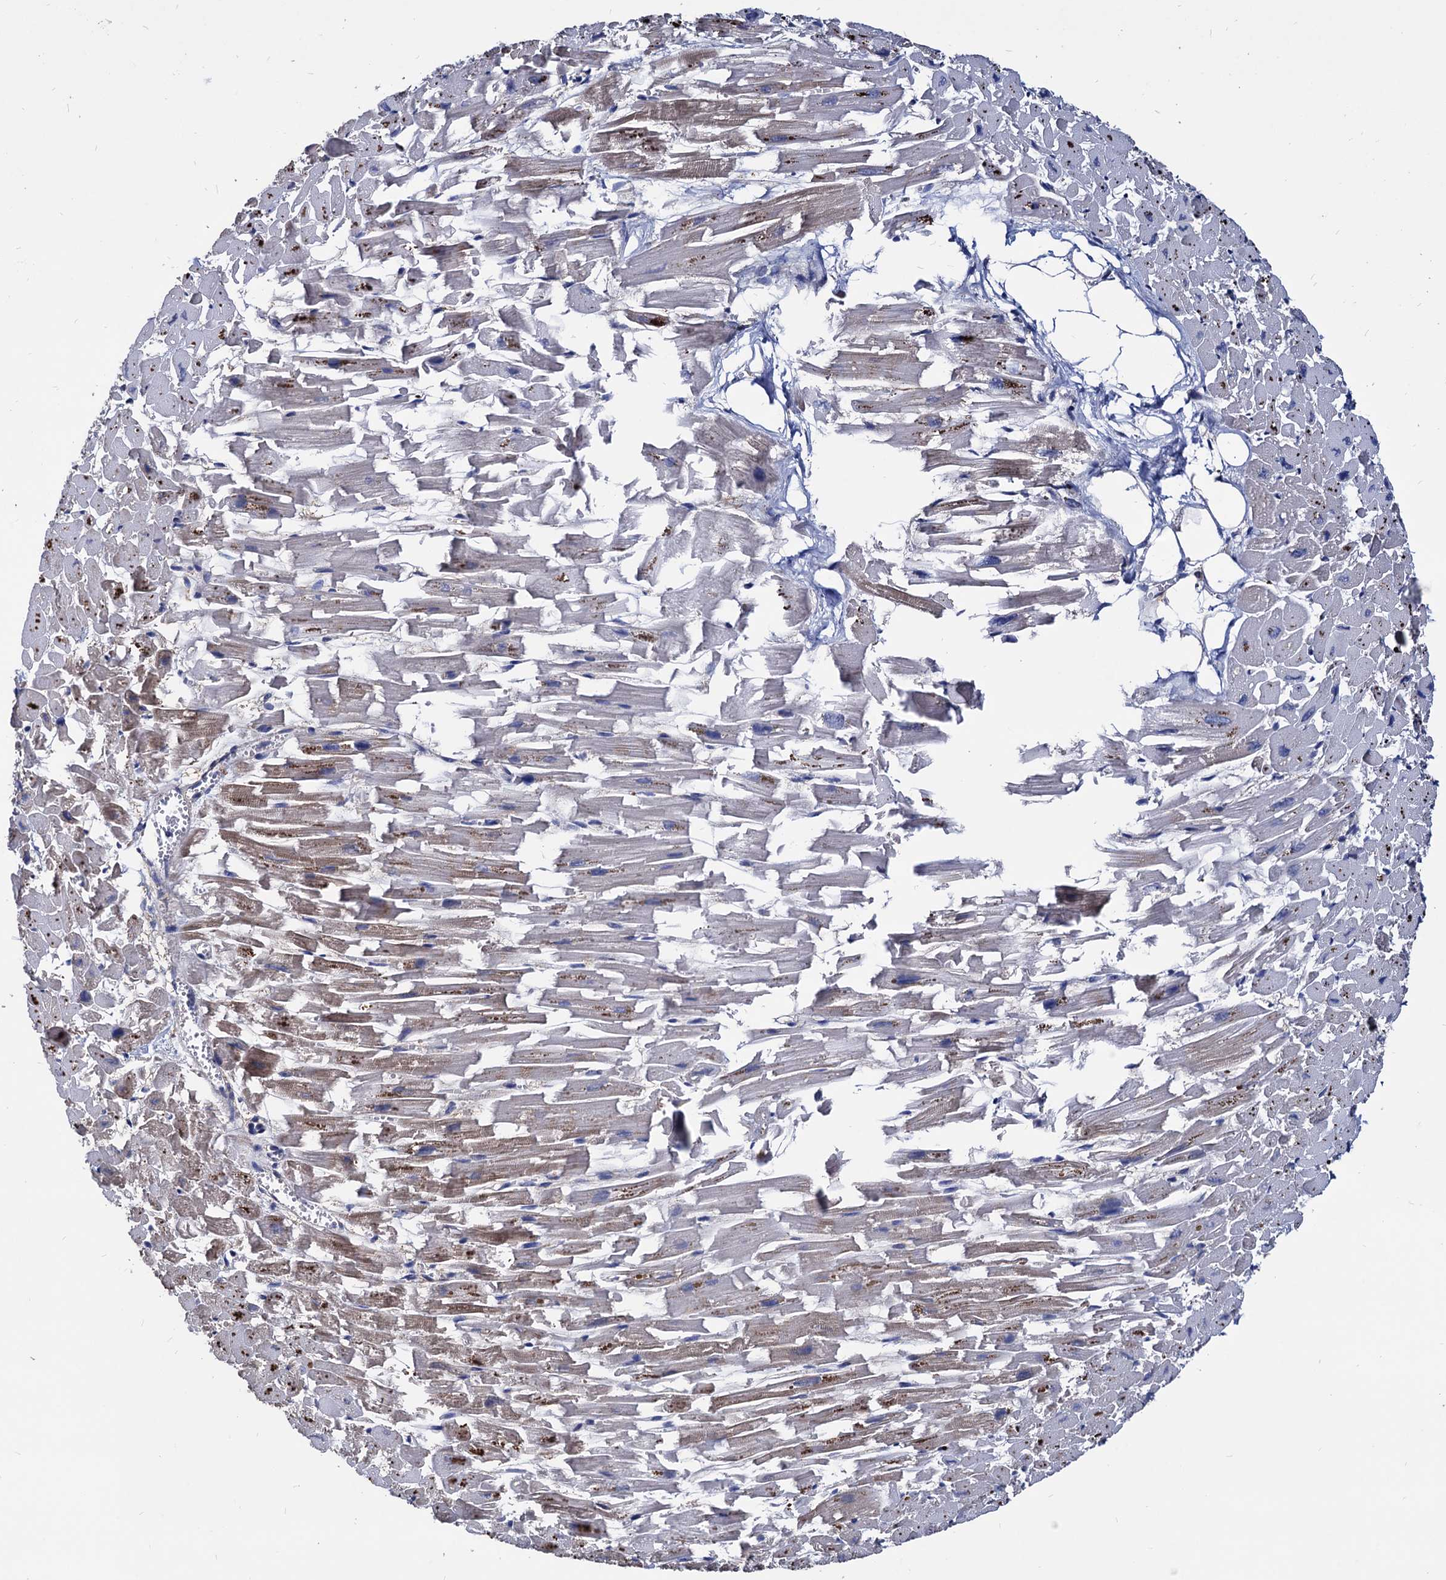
{"staining": {"intensity": "moderate", "quantity": ">75%", "location": "cytoplasmic/membranous"}, "tissue": "heart muscle", "cell_type": "Cardiomyocytes", "image_type": "normal", "snomed": [{"axis": "morphology", "description": "Normal tissue, NOS"}, {"axis": "topography", "description": "Heart"}], "caption": "DAB immunohistochemical staining of normal heart muscle demonstrates moderate cytoplasmic/membranous protein expression in approximately >75% of cardiomyocytes. (Stains: DAB (3,3'-diaminobenzidine) in brown, nuclei in blue, Microscopy: brightfield microscopy at high magnification).", "gene": "ESD", "patient": {"sex": "female", "age": 64}}